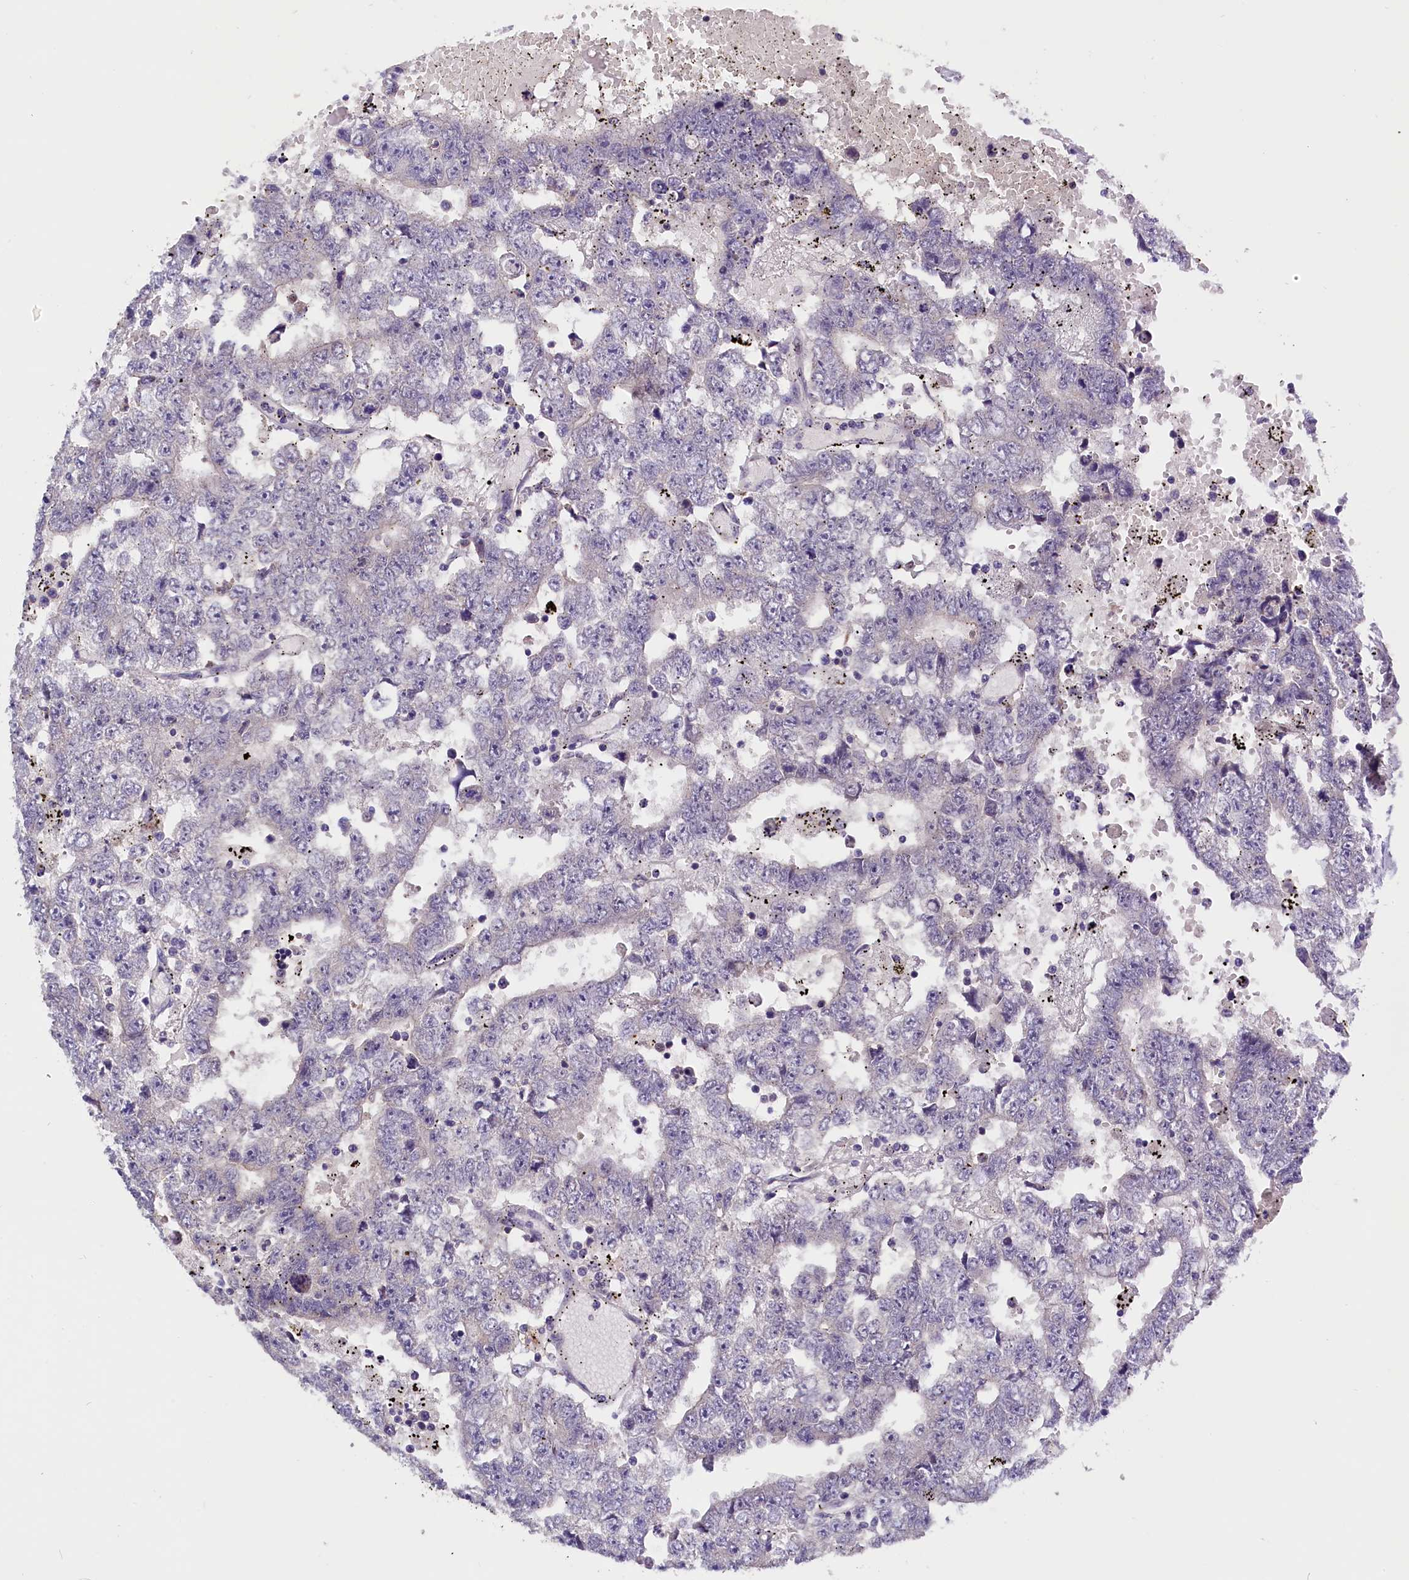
{"staining": {"intensity": "negative", "quantity": "none", "location": "none"}, "tissue": "testis cancer", "cell_type": "Tumor cells", "image_type": "cancer", "snomed": [{"axis": "morphology", "description": "Carcinoma, Embryonal, NOS"}, {"axis": "topography", "description": "Testis"}], "caption": "Protein analysis of testis embryonal carcinoma exhibits no significant expression in tumor cells.", "gene": "BTBD9", "patient": {"sex": "male", "age": 25}}